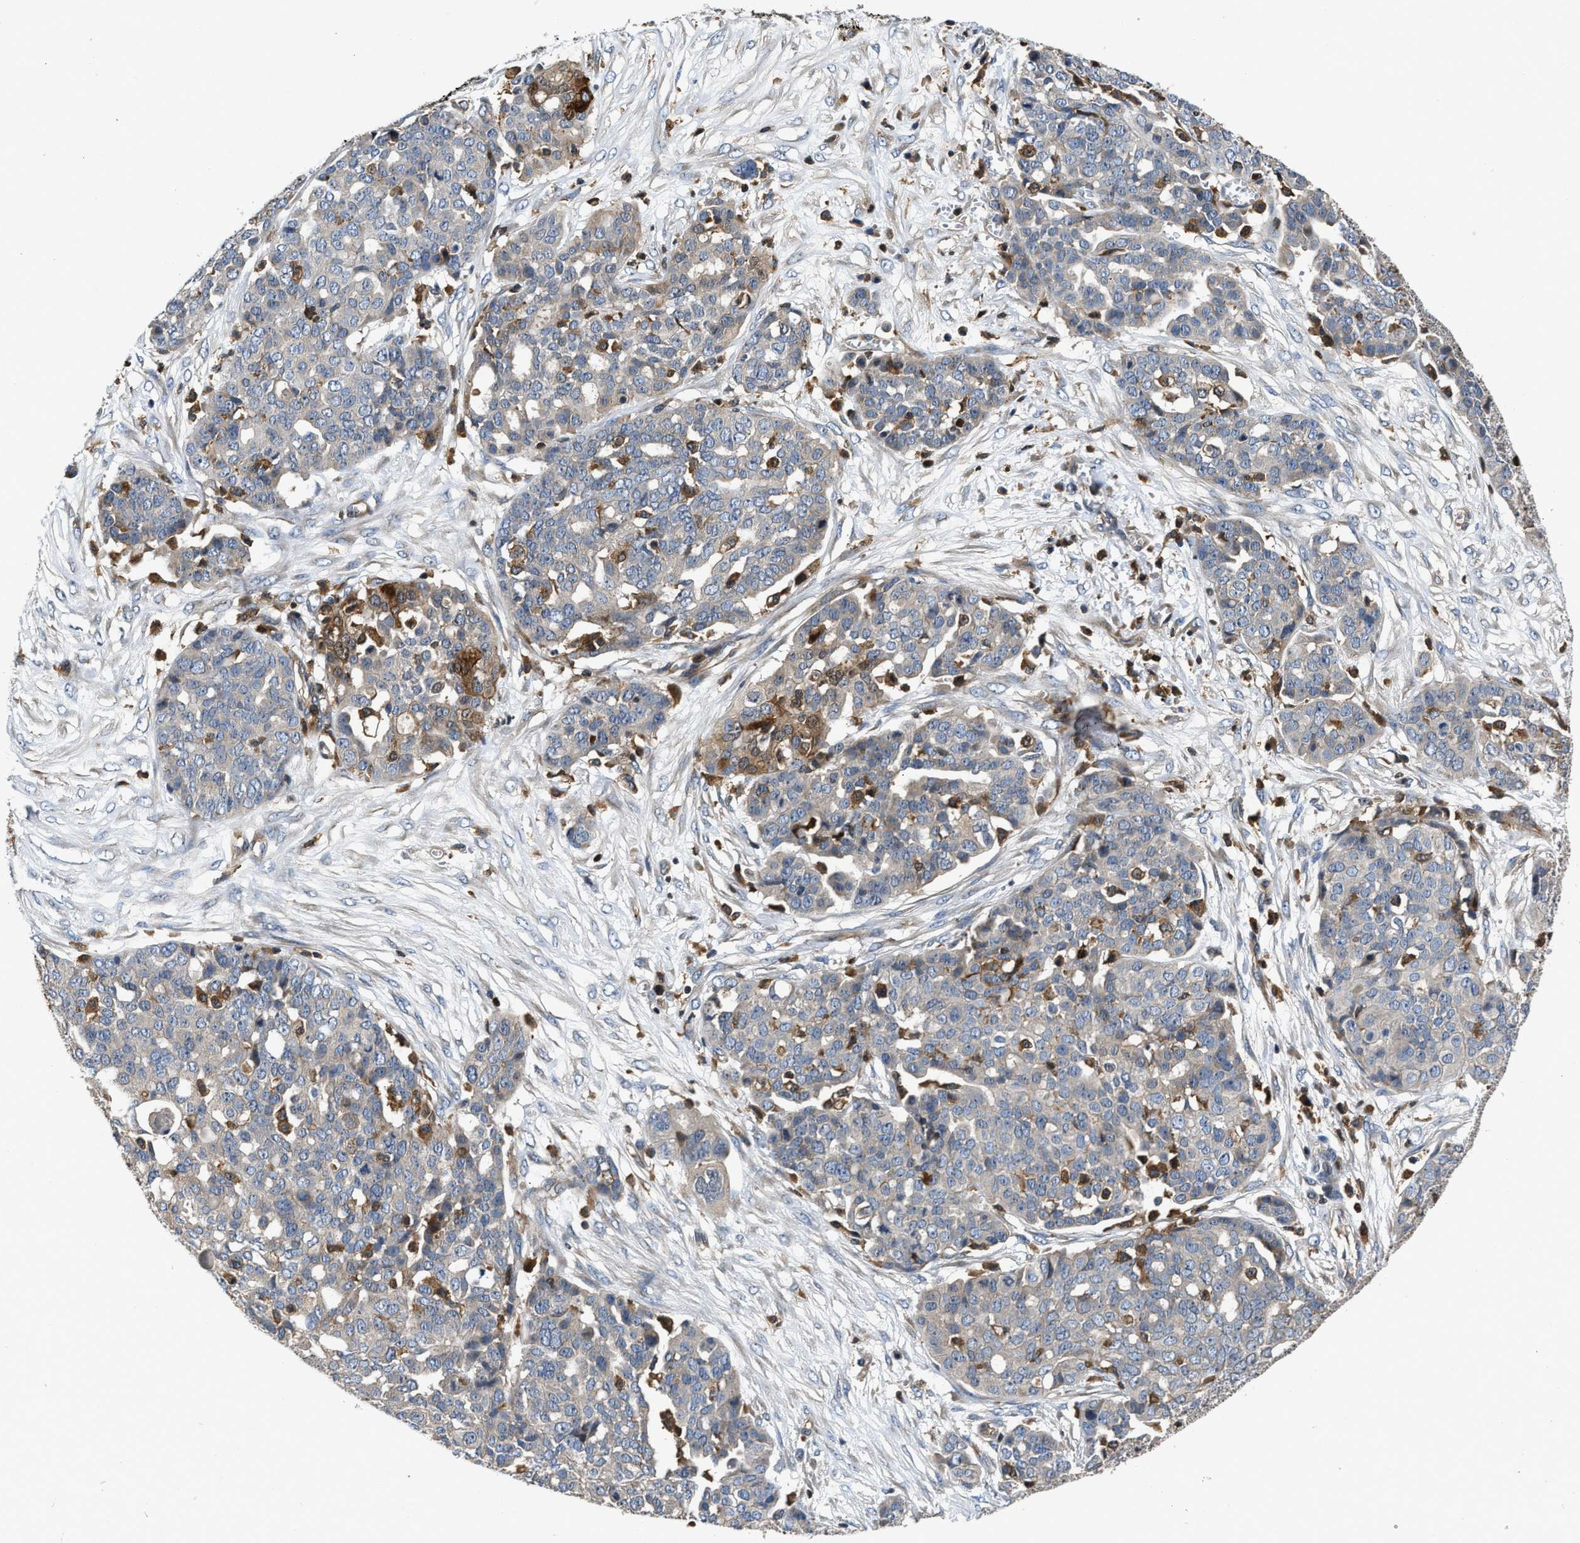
{"staining": {"intensity": "negative", "quantity": "none", "location": "none"}, "tissue": "ovarian cancer", "cell_type": "Tumor cells", "image_type": "cancer", "snomed": [{"axis": "morphology", "description": "Cystadenocarcinoma, serous, NOS"}, {"axis": "topography", "description": "Soft tissue"}, {"axis": "topography", "description": "Ovary"}], "caption": "Immunohistochemistry of serous cystadenocarcinoma (ovarian) demonstrates no positivity in tumor cells.", "gene": "OSTF1", "patient": {"sex": "female", "age": 57}}